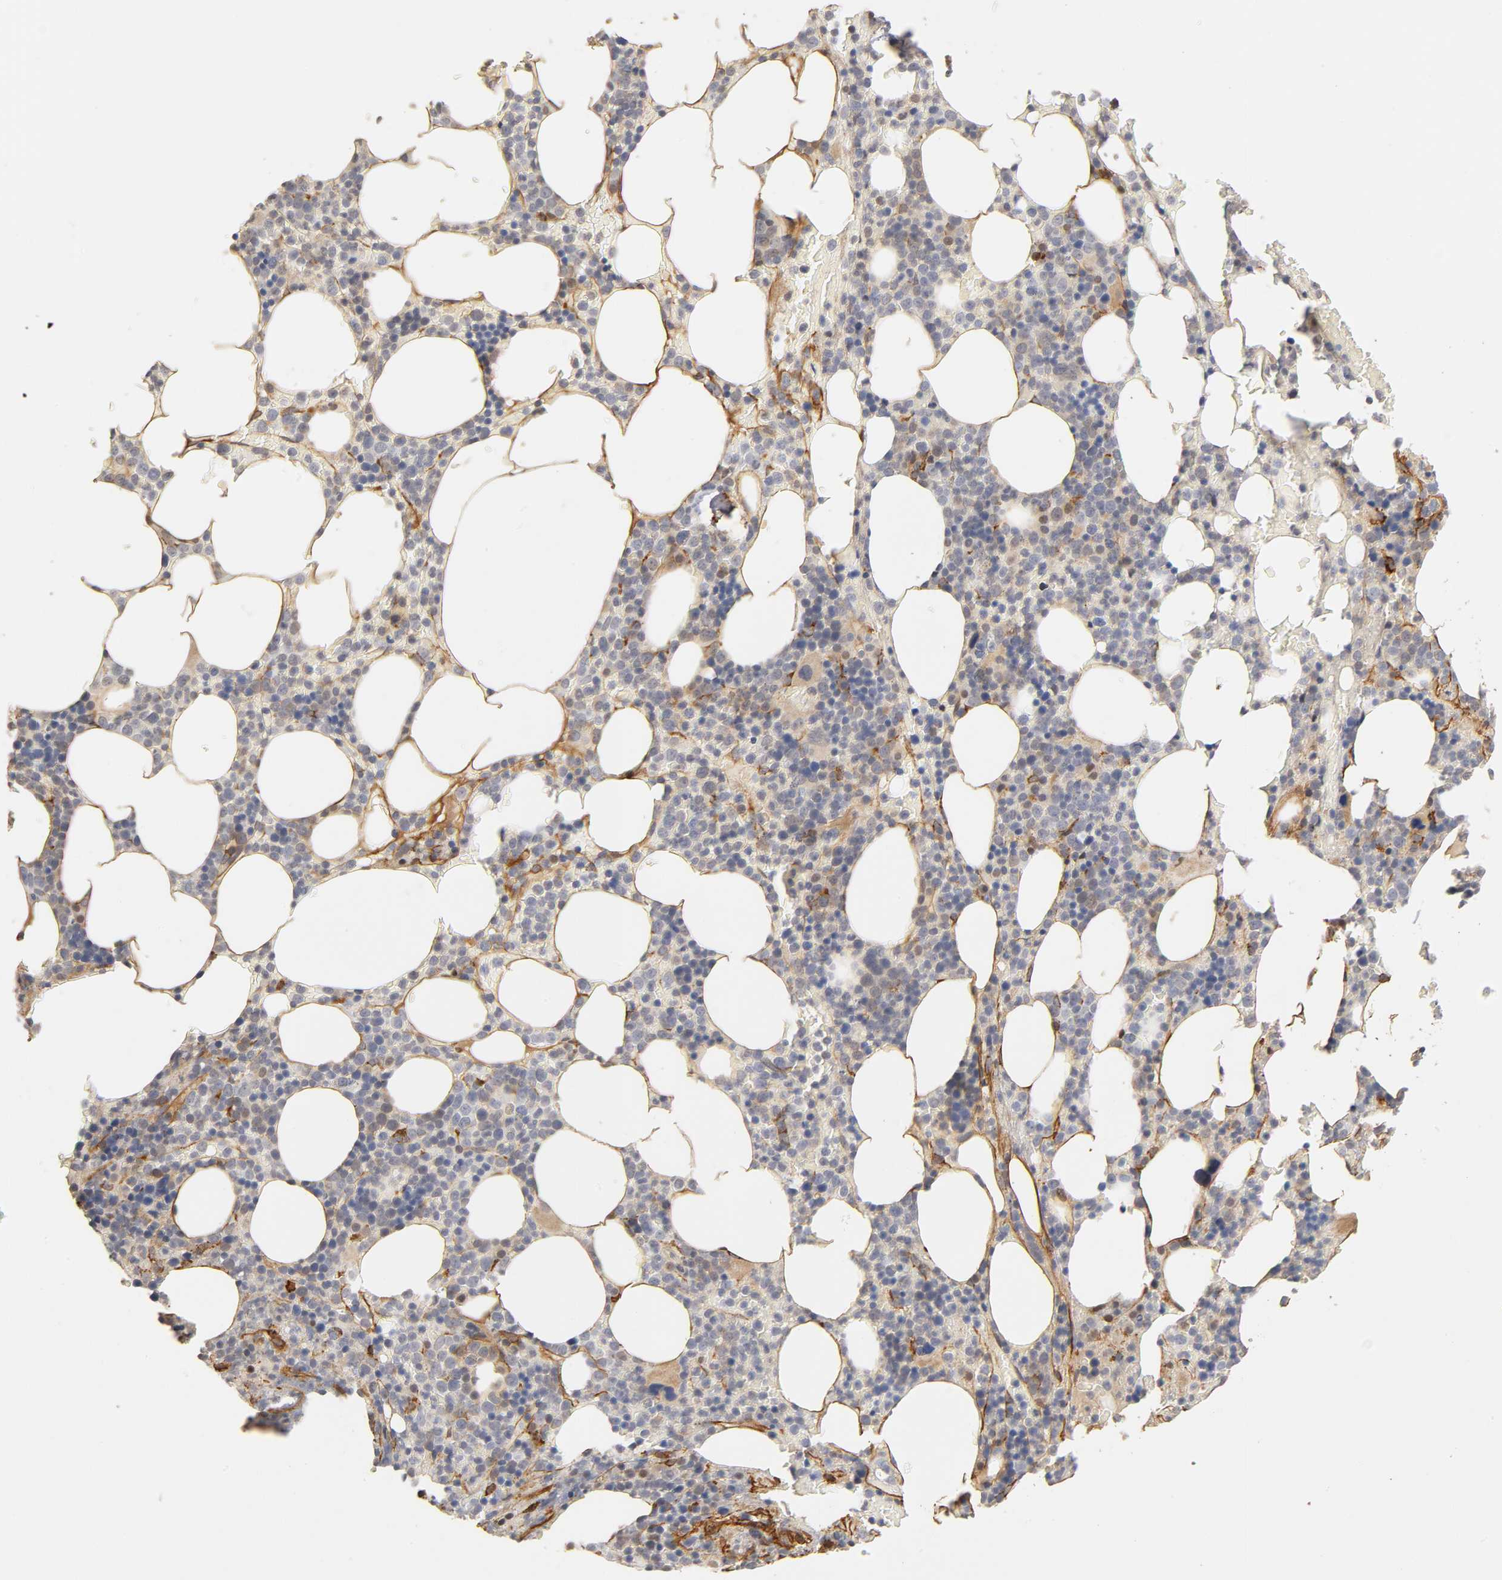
{"staining": {"intensity": "moderate", "quantity": "<25%", "location": "cytoplasmic/membranous"}, "tissue": "bone marrow", "cell_type": "Hematopoietic cells", "image_type": "normal", "snomed": [{"axis": "morphology", "description": "Normal tissue, NOS"}, {"axis": "topography", "description": "Bone marrow"}], "caption": "Immunohistochemistry (IHC) of benign human bone marrow demonstrates low levels of moderate cytoplasmic/membranous staining in approximately <25% of hematopoietic cells. Using DAB (3,3'-diaminobenzidine) (brown) and hematoxylin (blue) stains, captured at high magnification using brightfield microscopy.", "gene": "LAMB1", "patient": {"sex": "female", "age": 66}}